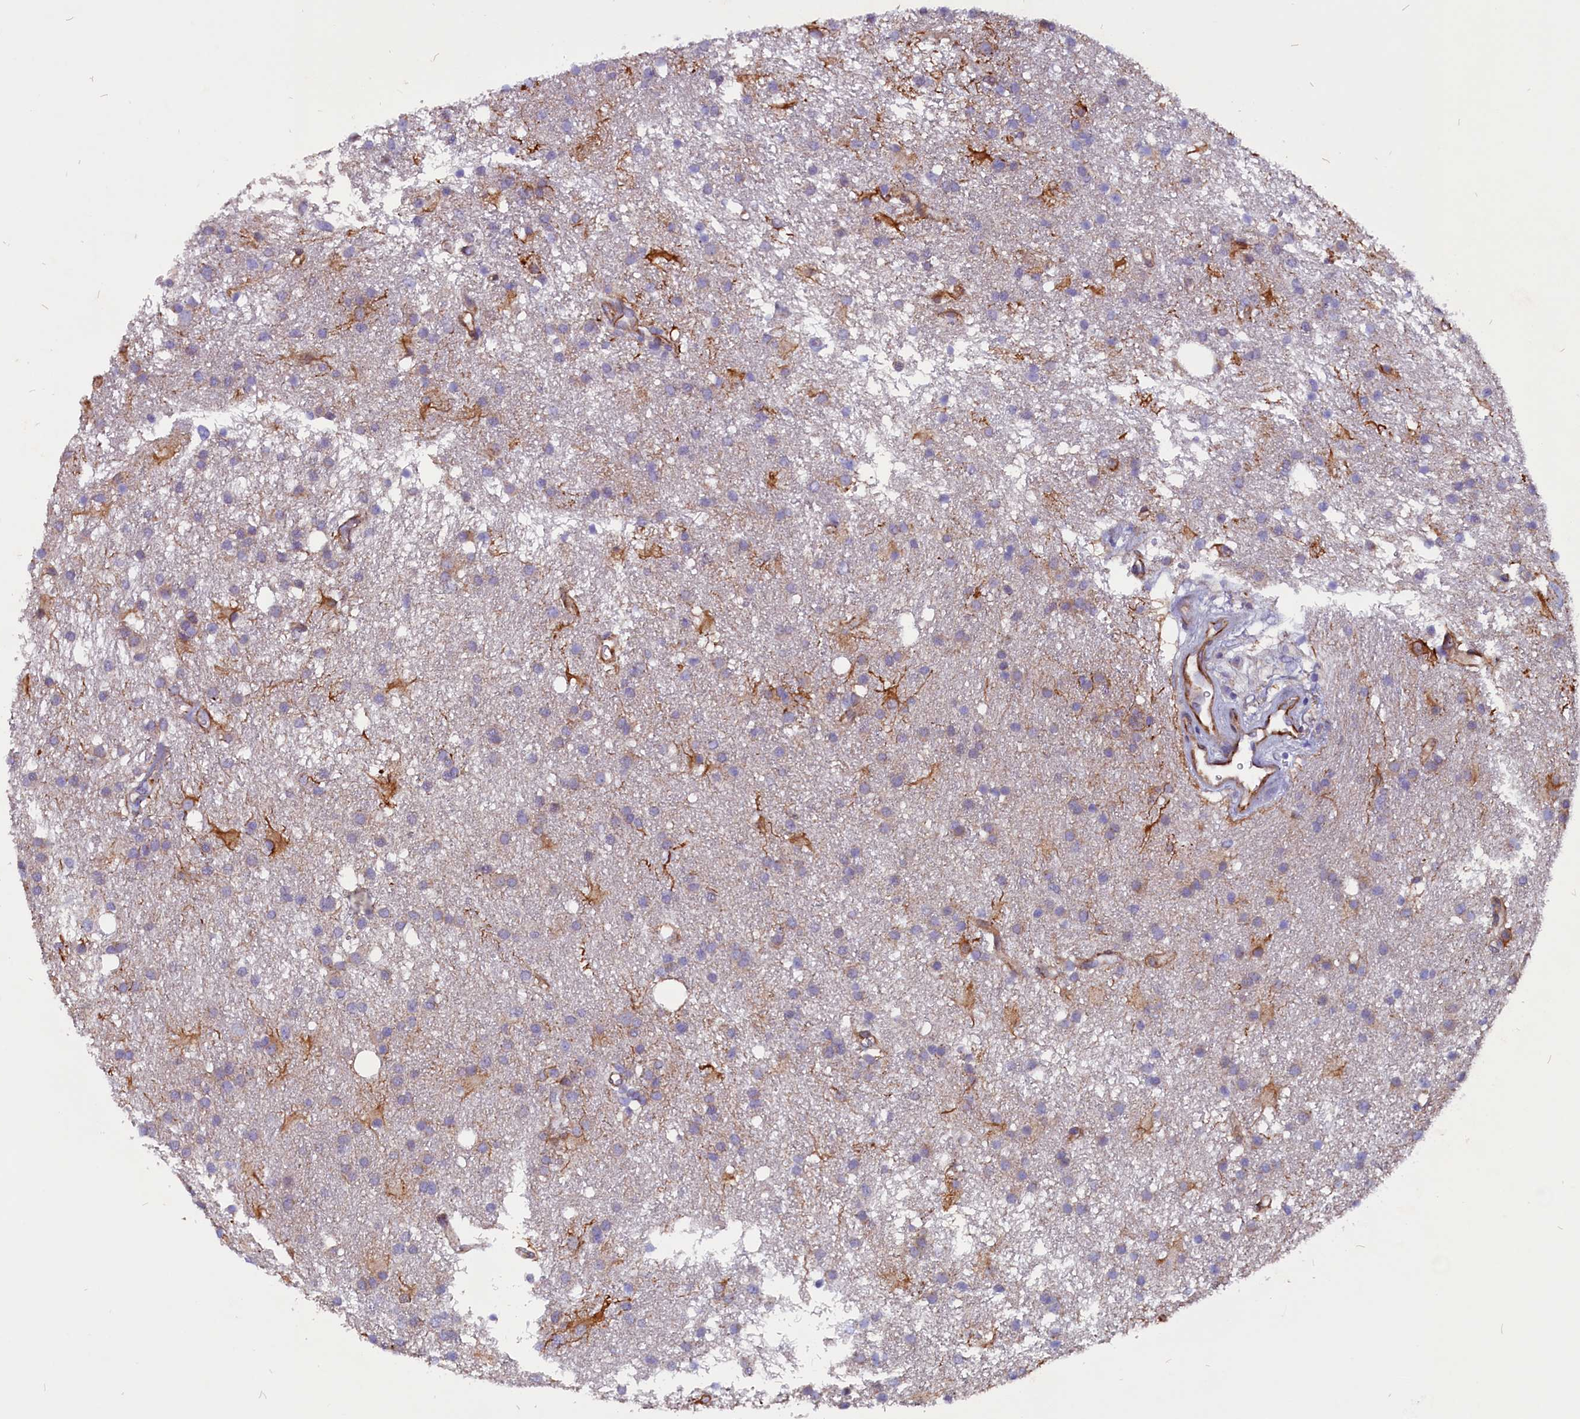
{"staining": {"intensity": "negative", "quantity": "none", "location": "none"}, "tissue": "glioma", "cell_type": "Tumor cells", "image_type": "cancer", "snomed": [{"axis": "morphology", "description": "Glioma, malignant, High grade"}, {"axis": "topography", "description": "Brain"}], "caption": "The immunohistochemistry (IHC) micrograph has no significant expression in tumor cells of malignant high-grade glioma tissue.", "gene": "ZNF749", "patient": {"sex": "male", "age": 77}}